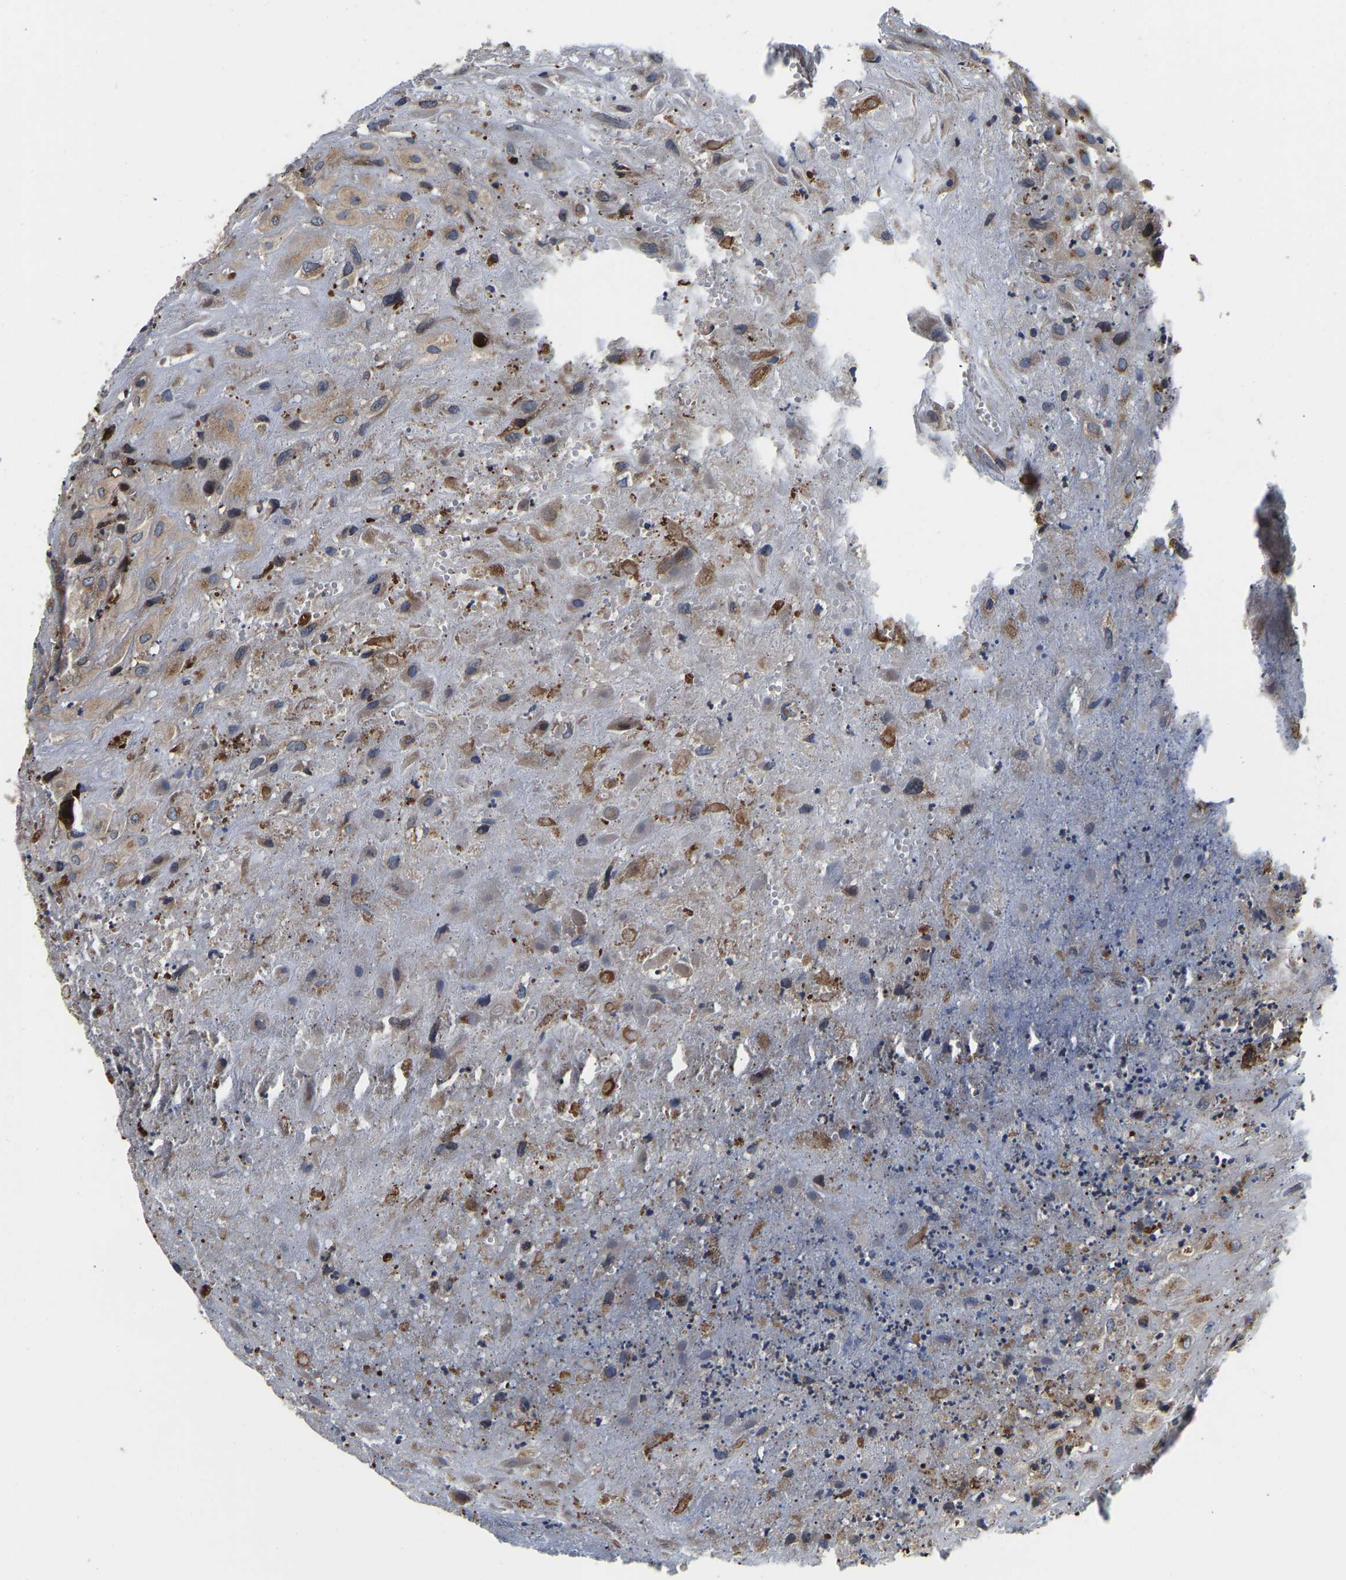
{"staining": {"intensity": "weak", "quantity": ">75%", "location": "cytoplasmic/membranous"}, "tissue": "placenta", "cell_type": "Decidual cells", "image_type": "normal", "snomed": [{"axis": "morphology", "description": "Normal tissue, NOS"}, {"axis": "topography", "description": "Placenta"}], "caption": "Protein staining of normal placenta exhibits weak cytoplasmic/membranous expression in approximately >75% of decidual cells.", "gene": "RABAC1", "patient": {"sex": "female", "age": 18}}